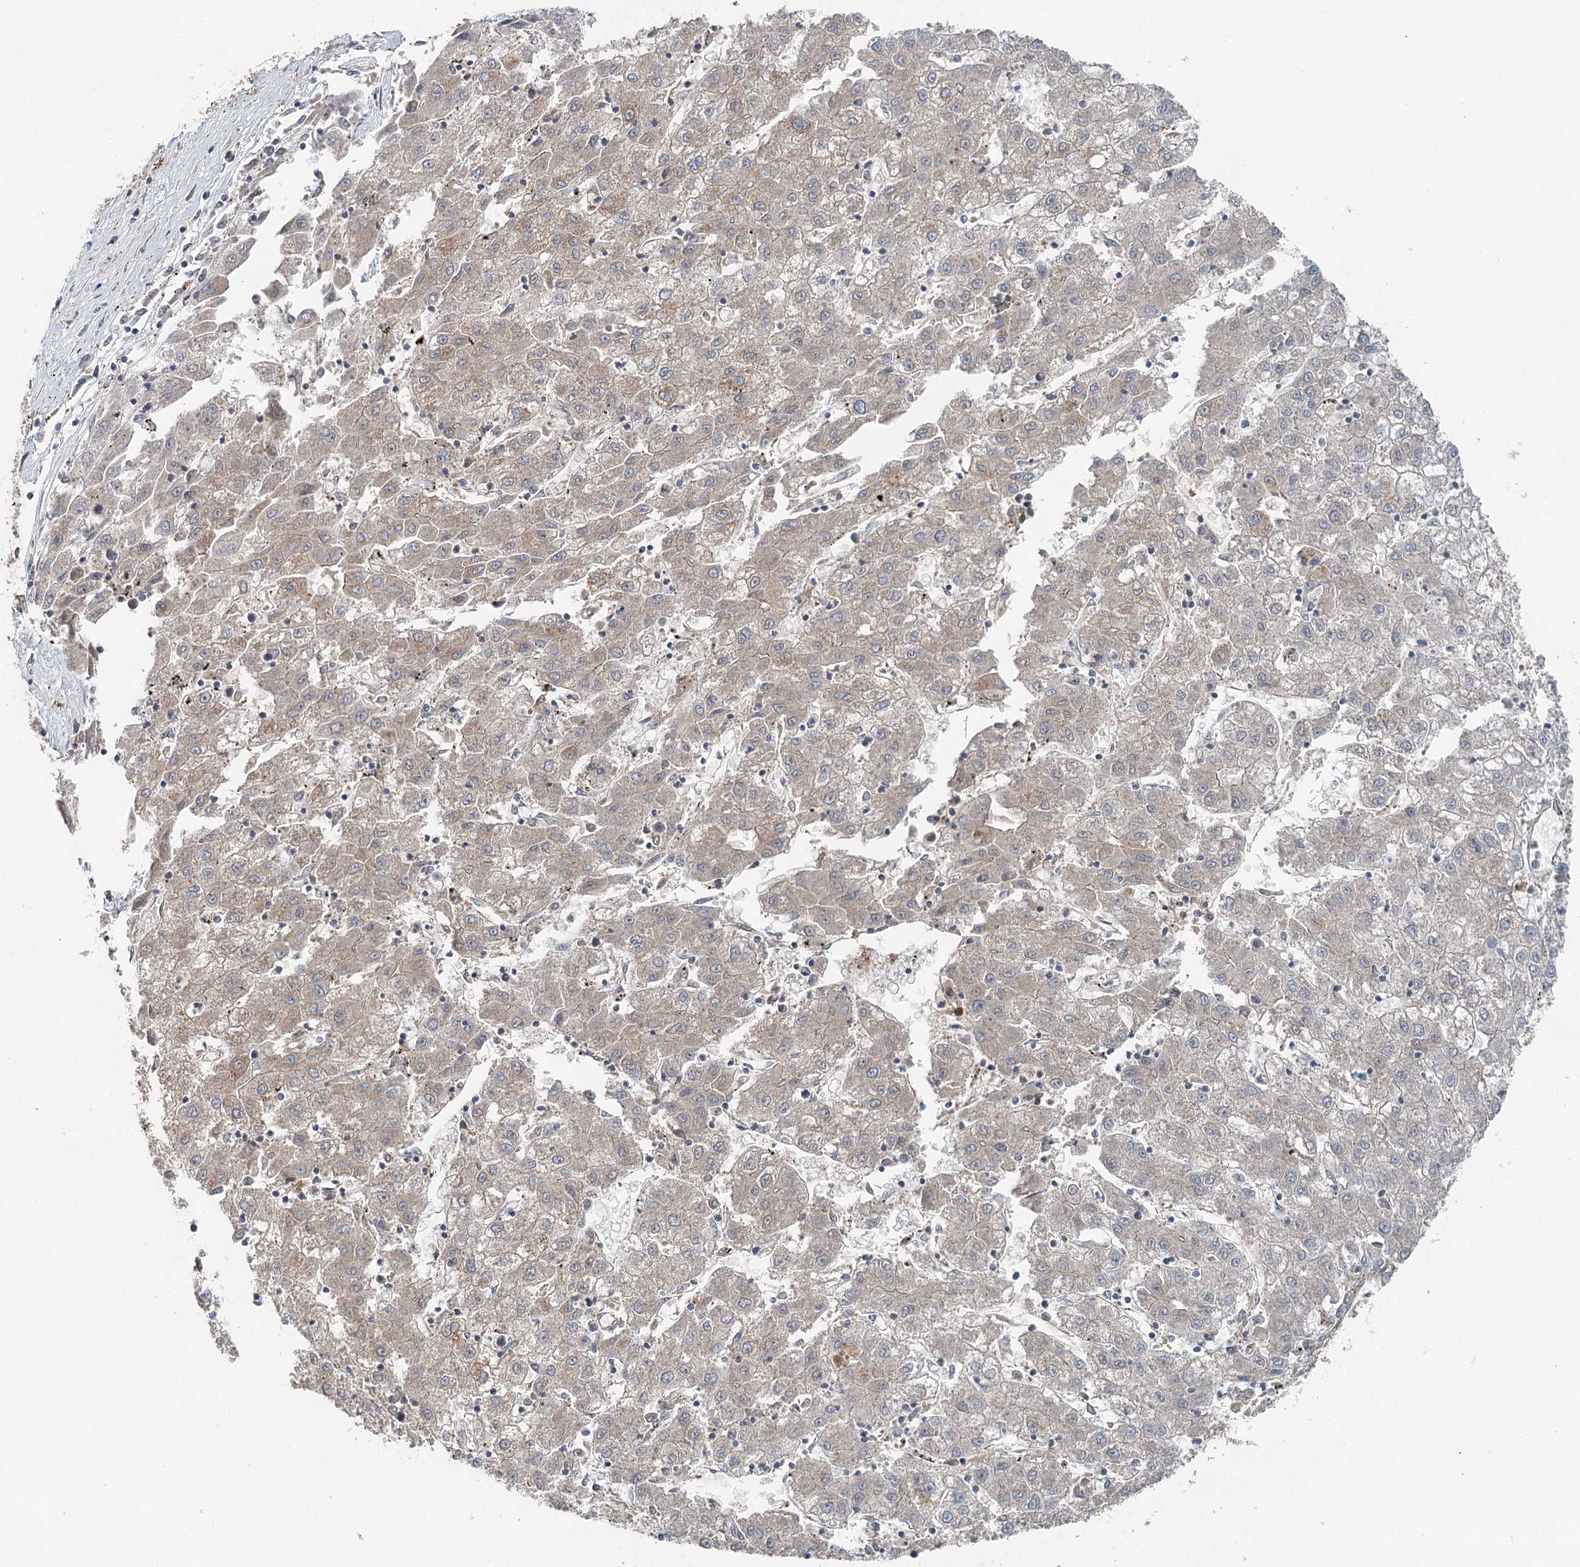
{"staining": {"intensity": "weak", "quantity": "25%-75%", "location": "cytoplasmic/membranous"}, "tissue": "liver cancer", "cell_type": "Tumor cells", "image_type": "cancer", "snomed": [{"axis": "morphology", "description": "Carcinoma, Hepatocellular, NOS"}, {"axis": "topography", "description": "Liver"}], "caption": "High-power microscopy captured an immunohistochemistry (IHC) histopathology image of liver cancer (hepatocellular carcinoma), revealing weak cytoplasmic/membranous staining in approximately 25%-75% of tumor cells.", "gene": "SKIC3", "patient": {"sex": "male", "age": 72}}